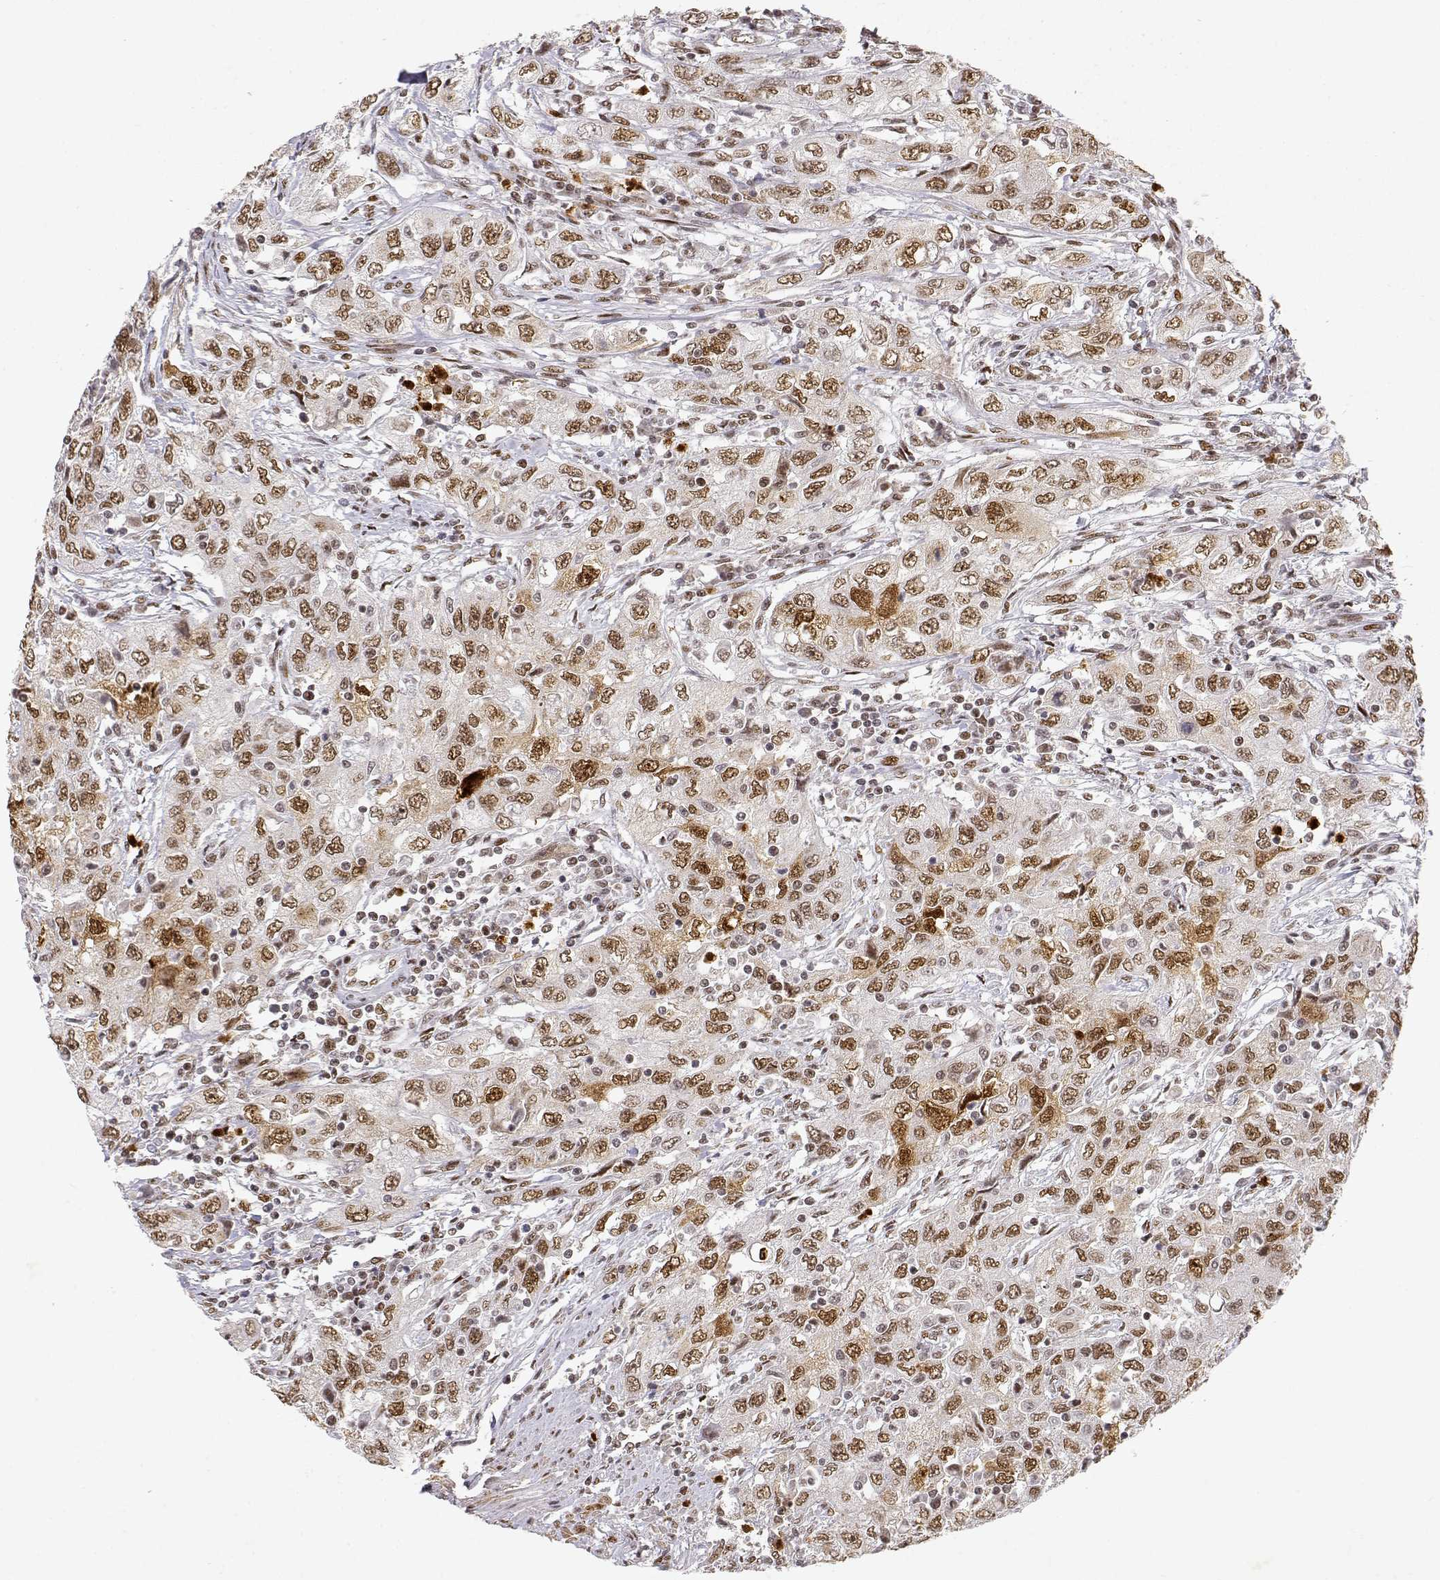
{"staining": {"intensity": "moderate", "quantity": ">75%", "location": "nuclear"}, "tissue": "urothelial cancer", "cell_type": "Tumor cells", "image_type": "cancer", "snomed": [{"axis": "morphology", "description": "Urothelial carcinoma, High grade"}, {"axis": "topography", "description": "Urinary bladder"}], "caption": "High-power microscopy captured an immunohistochemistry (IHC) histopathology image of urothelial cancer, revealing moderate nuclear staining in approximately >75% of tumor cells.", "gene": "RSF1", "patient": {"sex": "male", "age": 76}}